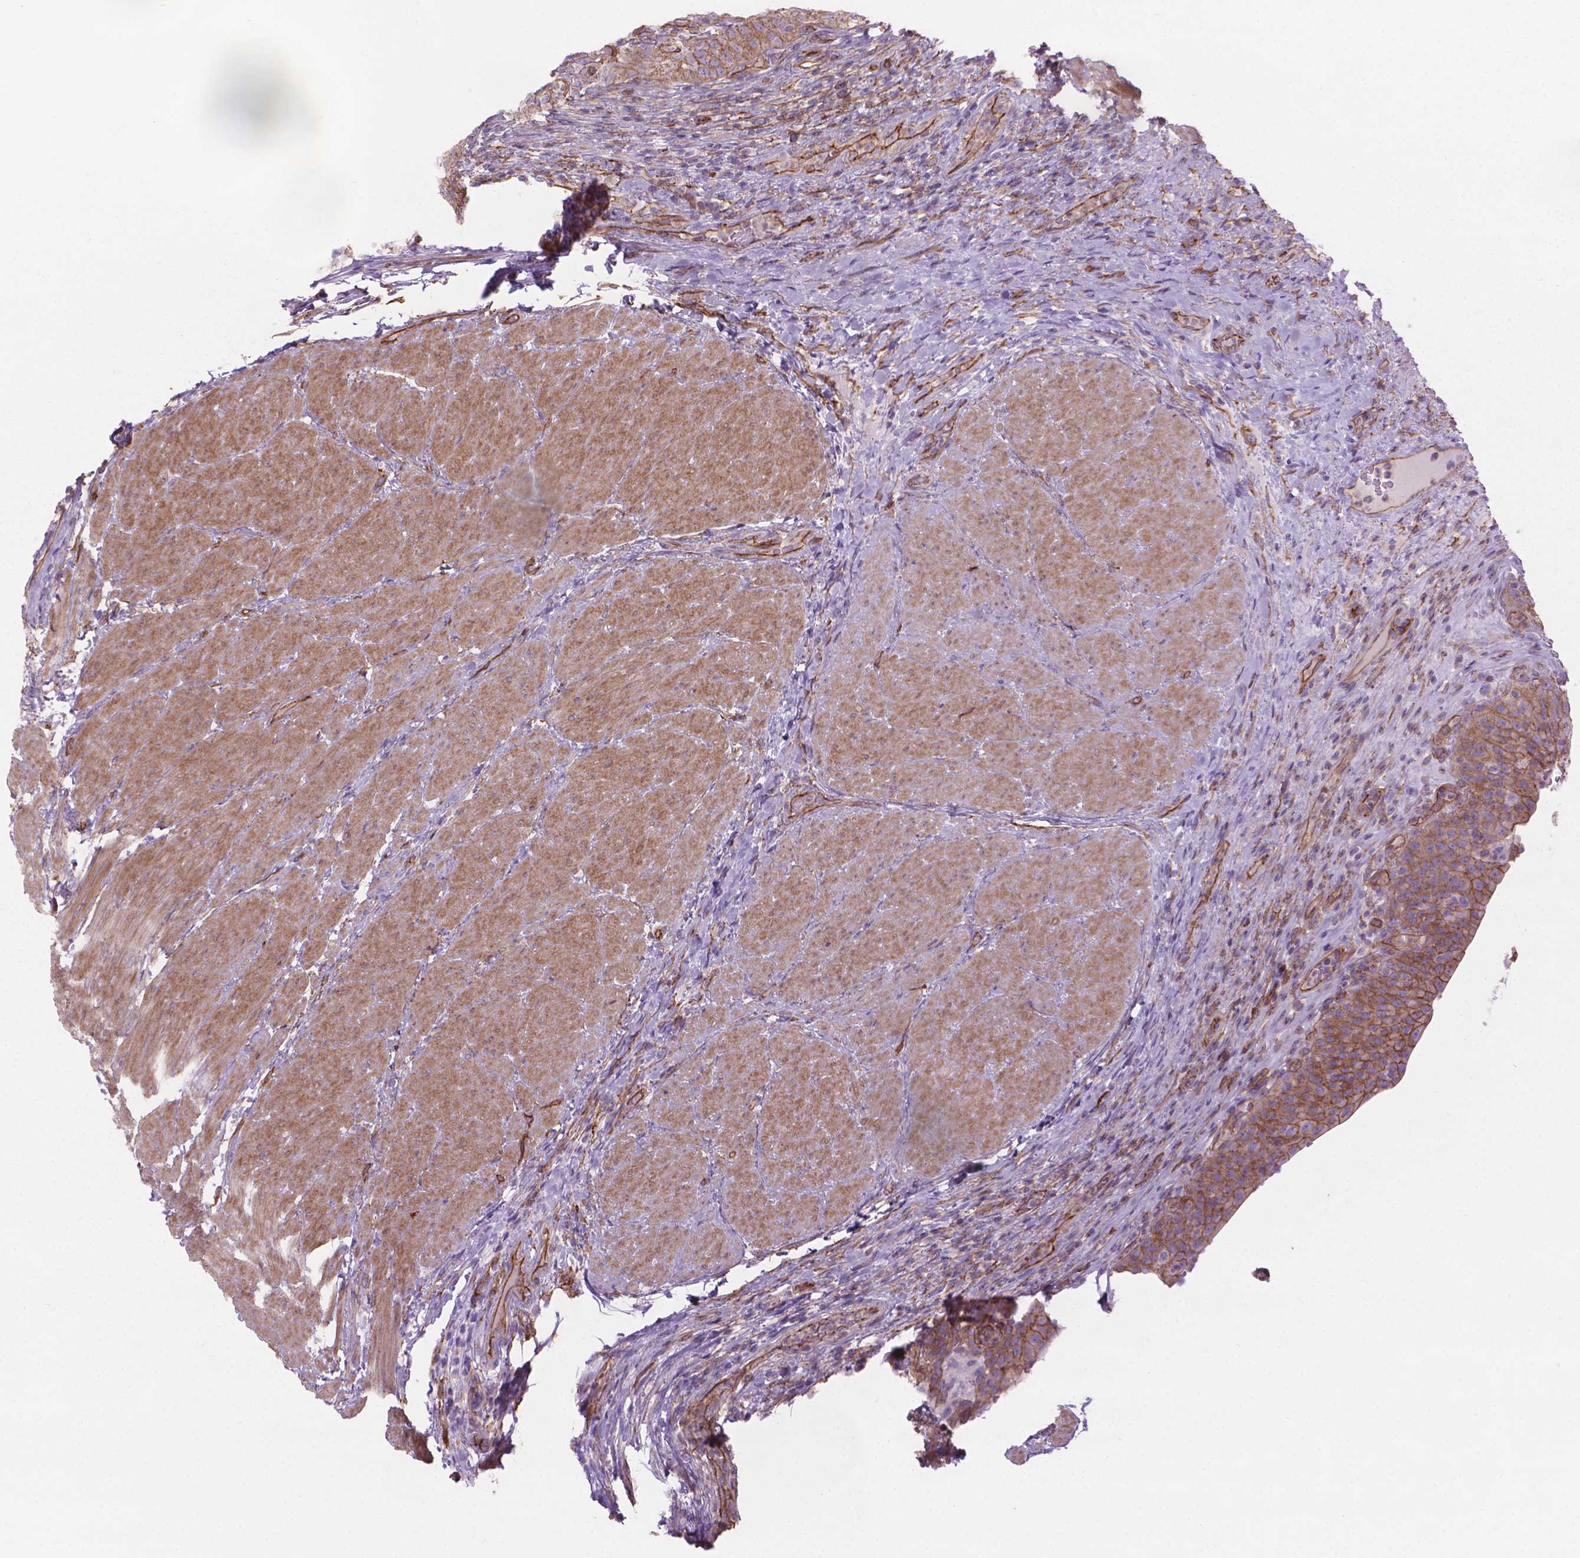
{"staining": {"intensity": "moderate", "quantity": ">75%", "location": "cytoplasmic/membranous"}, "tissue": "urinary bladder", "cell_type": "Urothelial cells", "image_type": "normal", "snomed": [{"axis": "morphology", "description": "Normal tissue, NOS"}, {"axis": "topography", "description": "Urinary bladder"}, {"axis": "topography", "description": "Peripheral nerve tissue"}], "caption": "IHC staining of benign urinary bladder, which demonstrates medium levels of moderate cytoplasmic/membranous expression in about >75% of urothelial cells indicating moderate cytoplasmic/membranous protein positivity. The staining was performed using DAB (brown) for protein detection and nuclei were counterstained in hematoxylin (blue).", "gene": "TENT5A", "patient": {"sex": "male", "age": 66}}